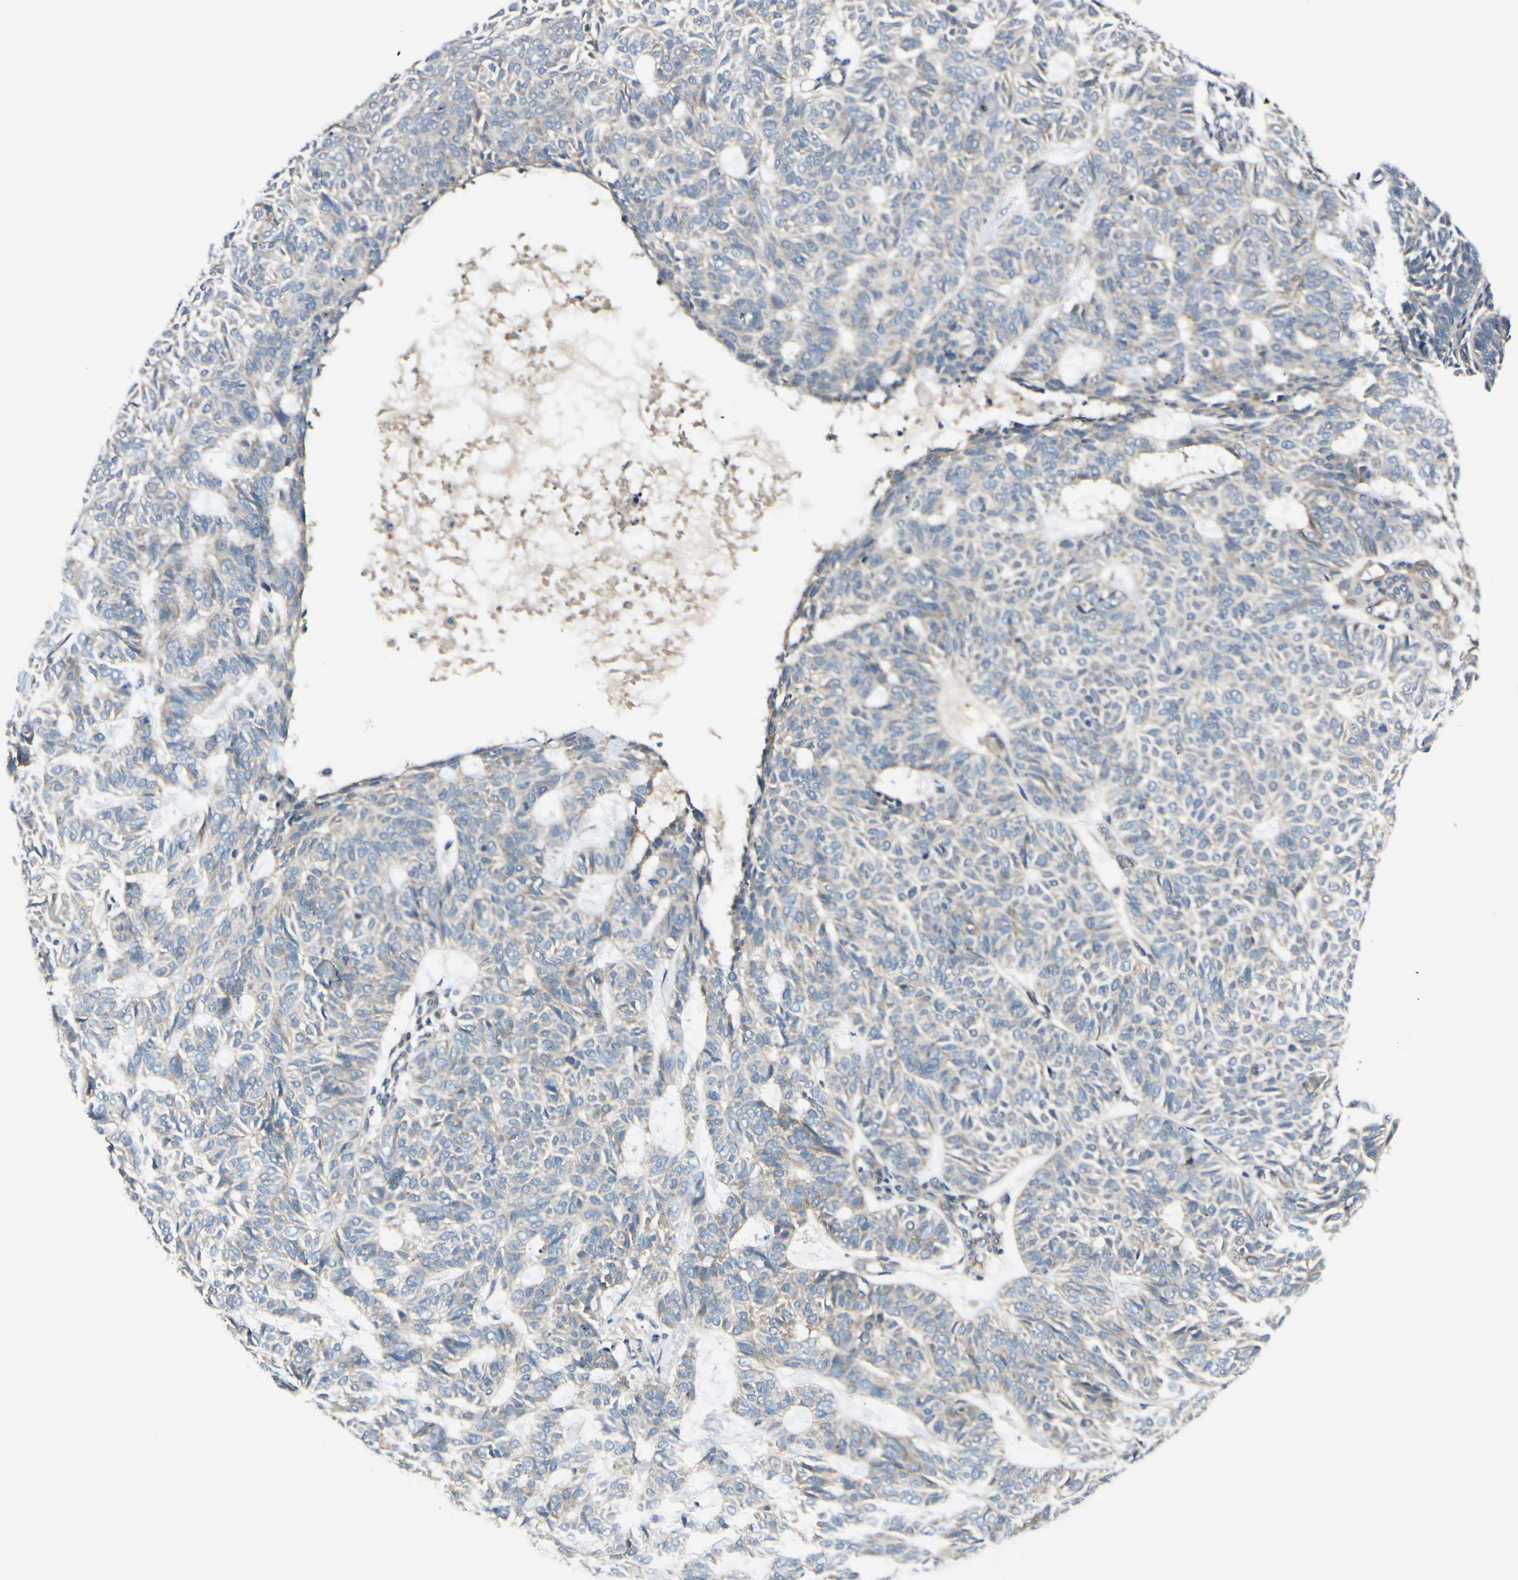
{"staining": {"intensity": "negative", "quantity": "none", "location": "none"}, "tissue": "skin cancer", "cell_type": "Tumor cells", "image_type": "cancer", "snomed": [{"axis": "morphology", "description": "Basal cell carcinoma"}, {"axis": "topography", "description": "Skin"}], "caption": "The photomicrograph exhibits no significant staining in tumor cells of skin basal cell carcinoma. (DAB immunohistochemistry (IHC) visualized using brightfield microscopy, high magnification).", "gene": "PPP3CB", "patient": {"sex": "male", "age": 87}}